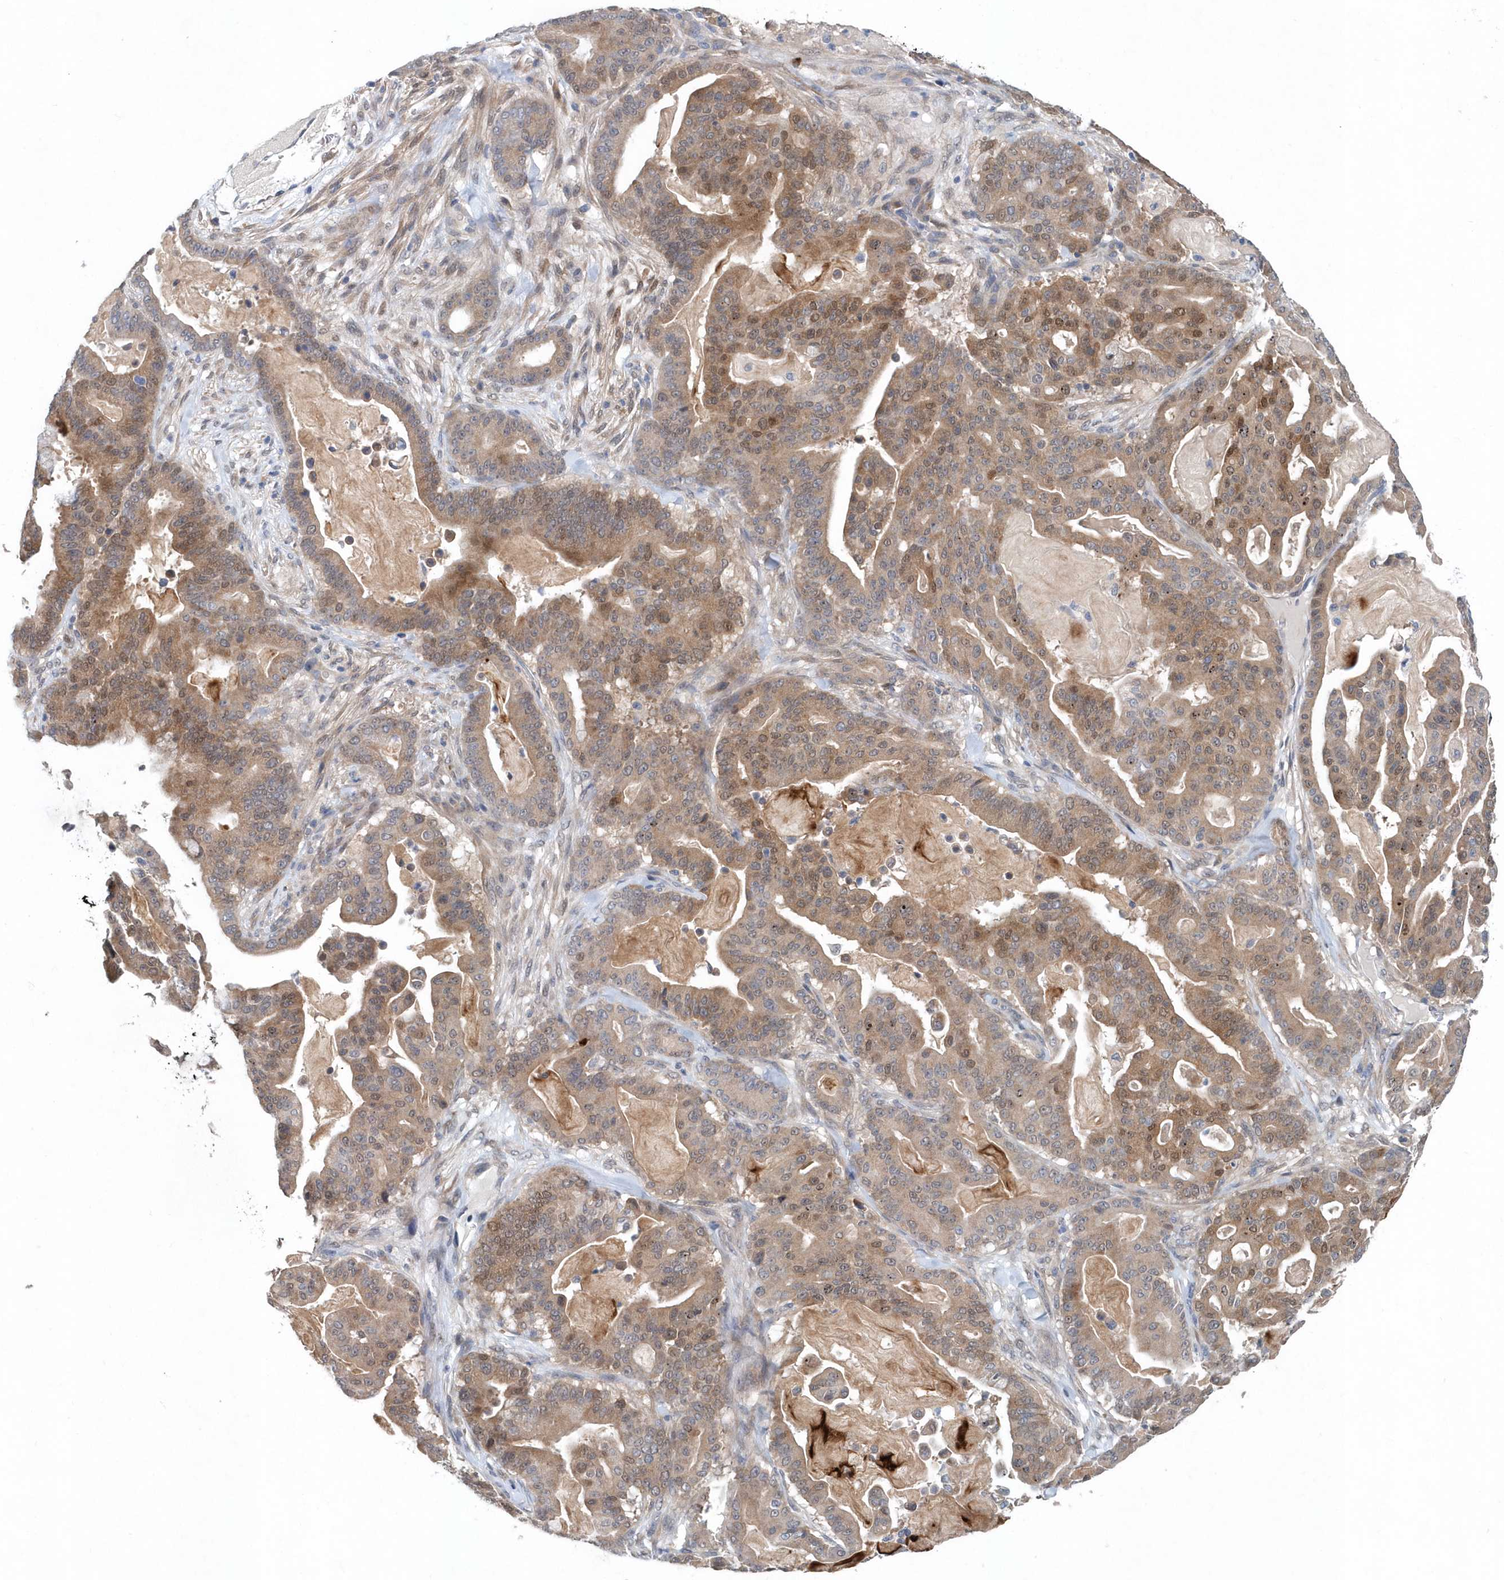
{"staining": {"intensity": "moderate", "quantity": ">75%", "location": "cytoplasmic/membranous,nuclear"}, "tissue": "pancreatic cancer", "cell_type": "Tumor cells", "image_type": "cancer", "snomed": [{"axis": "morphology", "description": "Adenocarcinoma, NOS"}, {"axis": "topography", "description": "Pancreas"}], "caption": "Pancreatic cancer (adenocarcinoma) stained for a protein shows moderate cytoplasmic/membranous and nuclear positivity in tumor cells.", "gene": "PFN2", "patient": {"sex": "male", "age": 63}}